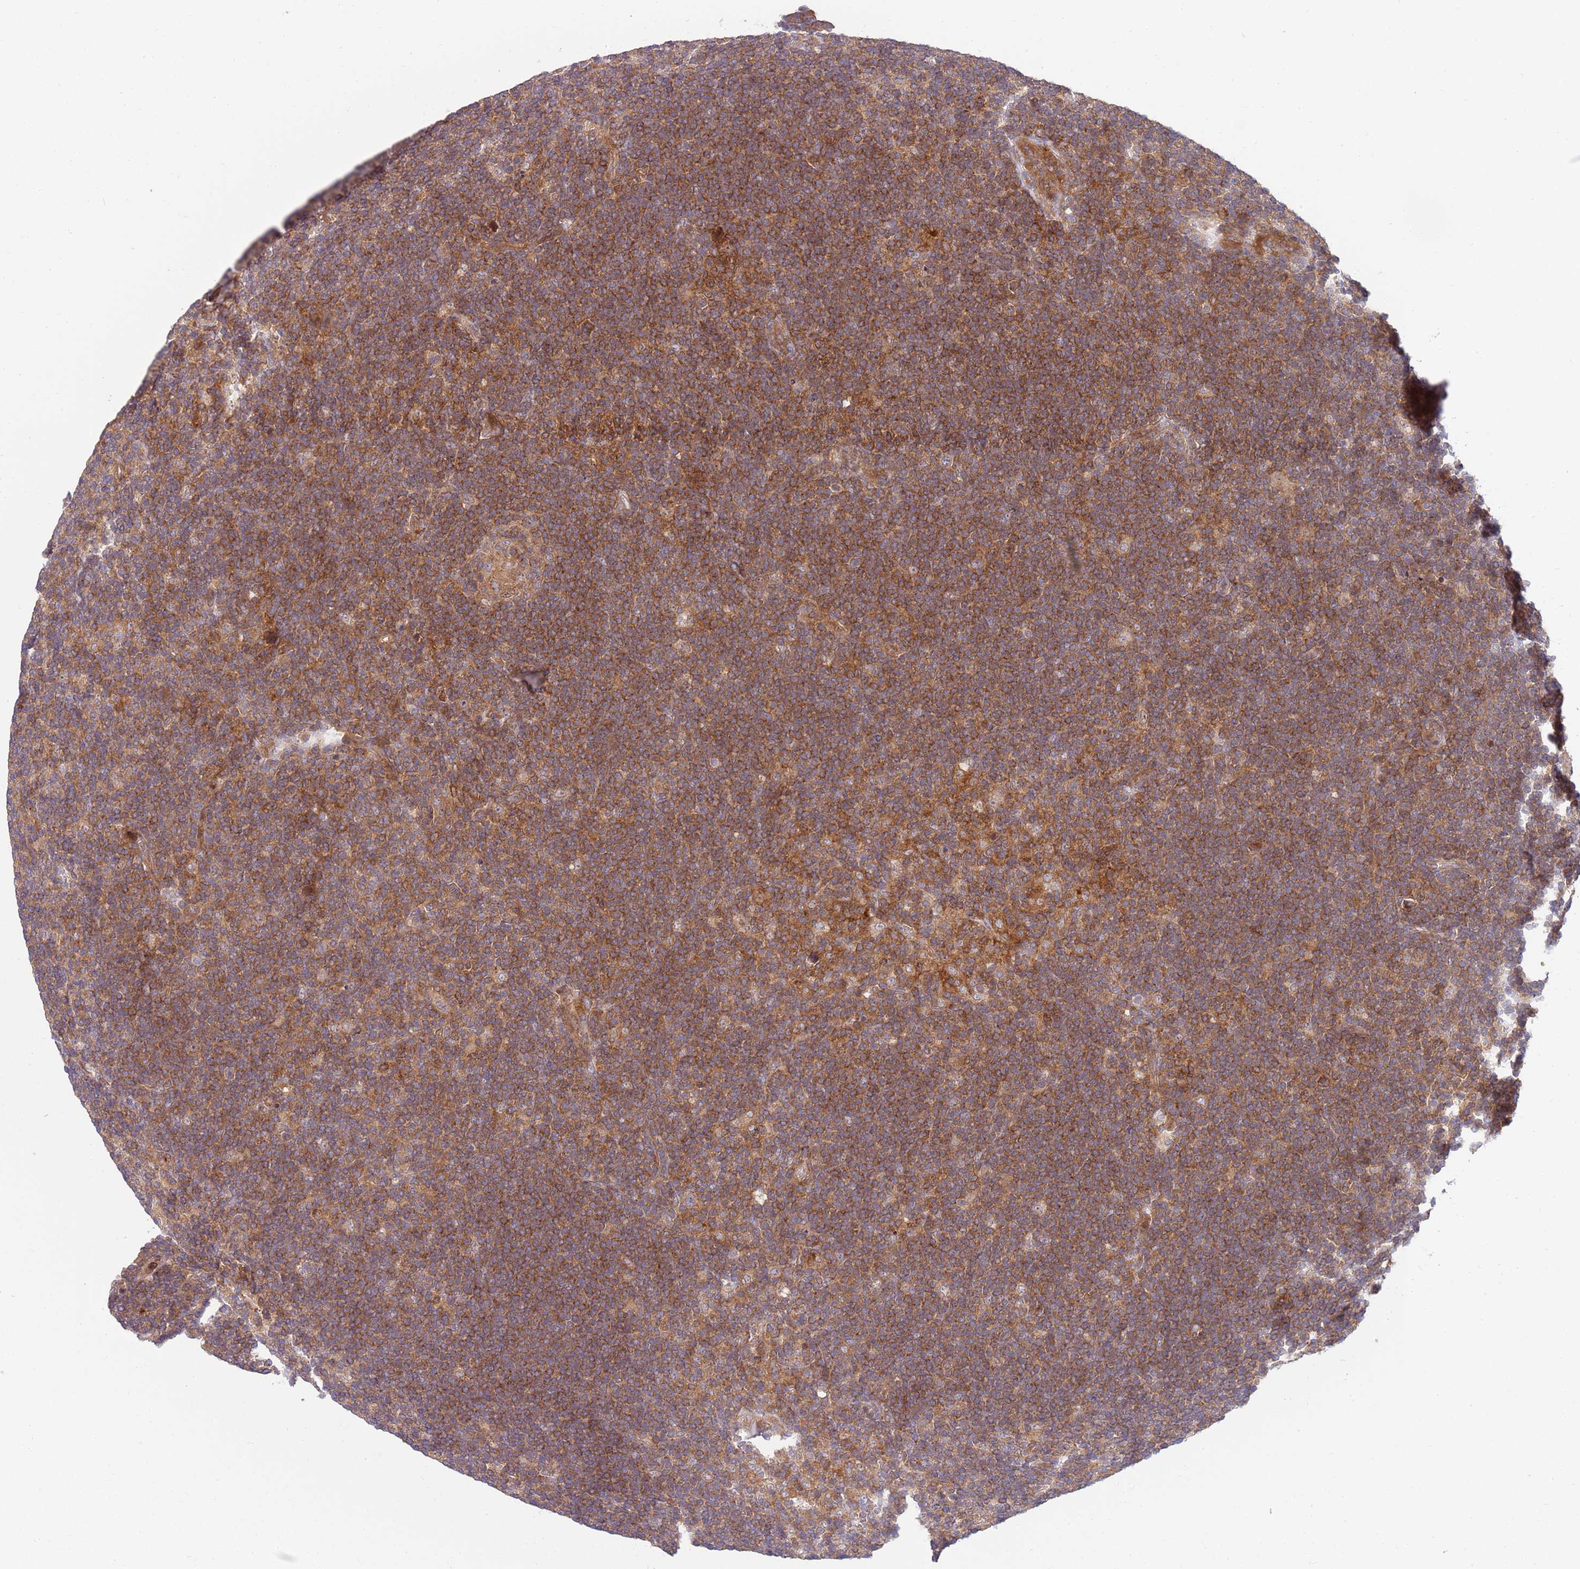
{"staining": {"intensity": "moderate", "quantity": "<25%", "location": "cytoplasmic/membranous"}, "tissue": "lymphoma", "cell_type": "Tumor cells", "image_type": "cancer", "snomed": [{"axis": "morphology", "description": "Hodgkin's disease, NOS"}, {"axis": "topography", "description": "Lymph node"}], "caption": "This micrograph displays Hodgkin's disease stained with immunohistochemistry to label a protein in brown. The cytoplasmic/membranous of tumor cells show moderate positivity for the protein. Nuclei are counter-stained blue.", "gene": "GGA1", "patient": {"sex": "female", "age": 57}}